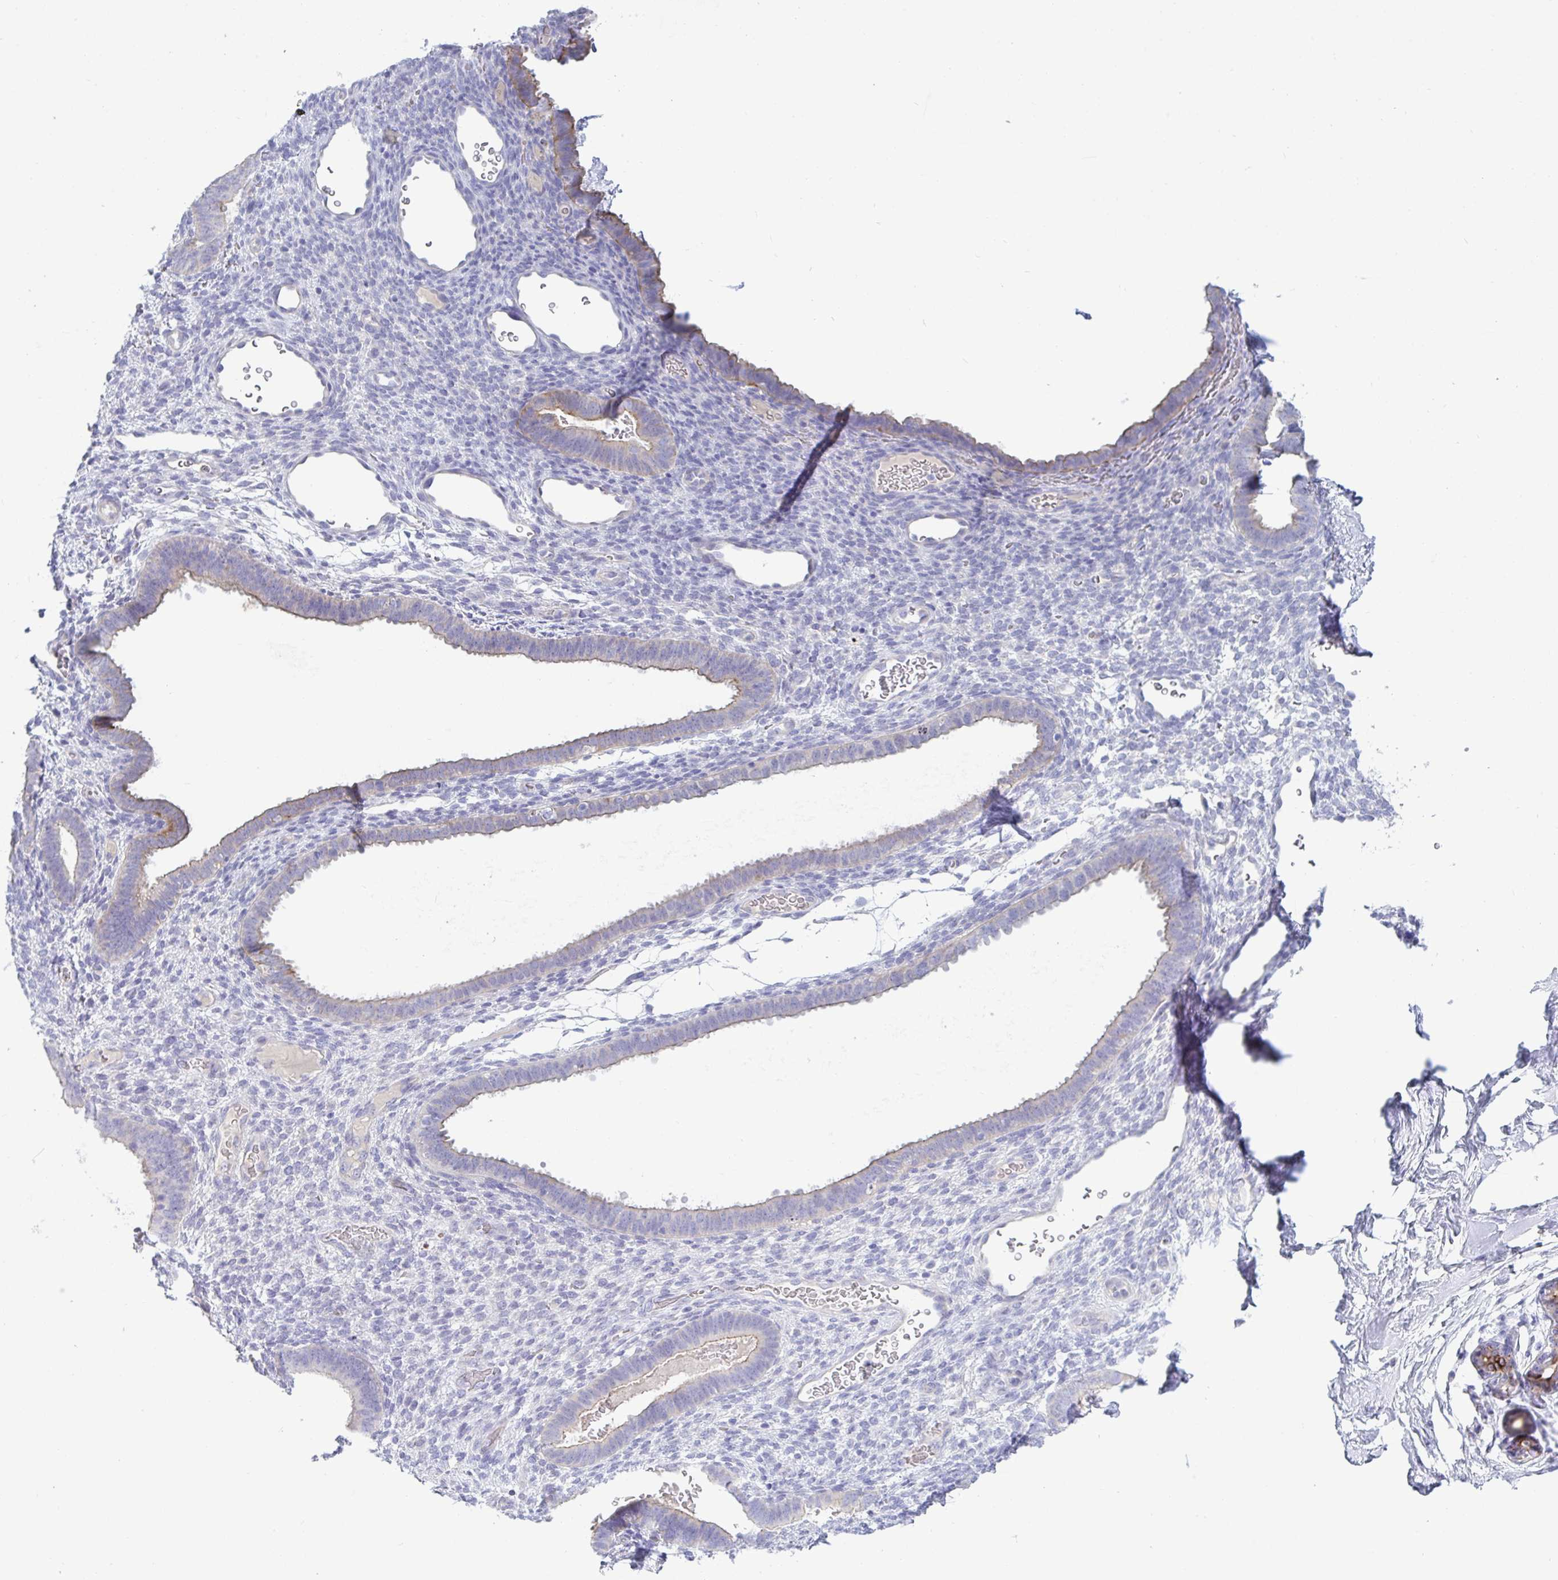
{"staining": {"intensity": "negative", "quantity": "none", "location": "none"}, "tissue": "endometrium", "cell_type": "Cells in endometrial stroma", "image_type": "normal", "snomed": [{"axis": "morphology", "description": "Normal tissue, NOS"}, {"axis": "topography", "description": "Endometrium"}], "caption": "The IHC image has no significant staining in cells in endometrial stroma of endometrium. Brightfield microscopy of immunohistochemistry stained with DAB (3,3'-diaminobenzidine) (brown) and hematoxylin (blue), captured at high magnification.", "gene": "TAS2R38", "patient": {"sex": "female", "age": 34}}